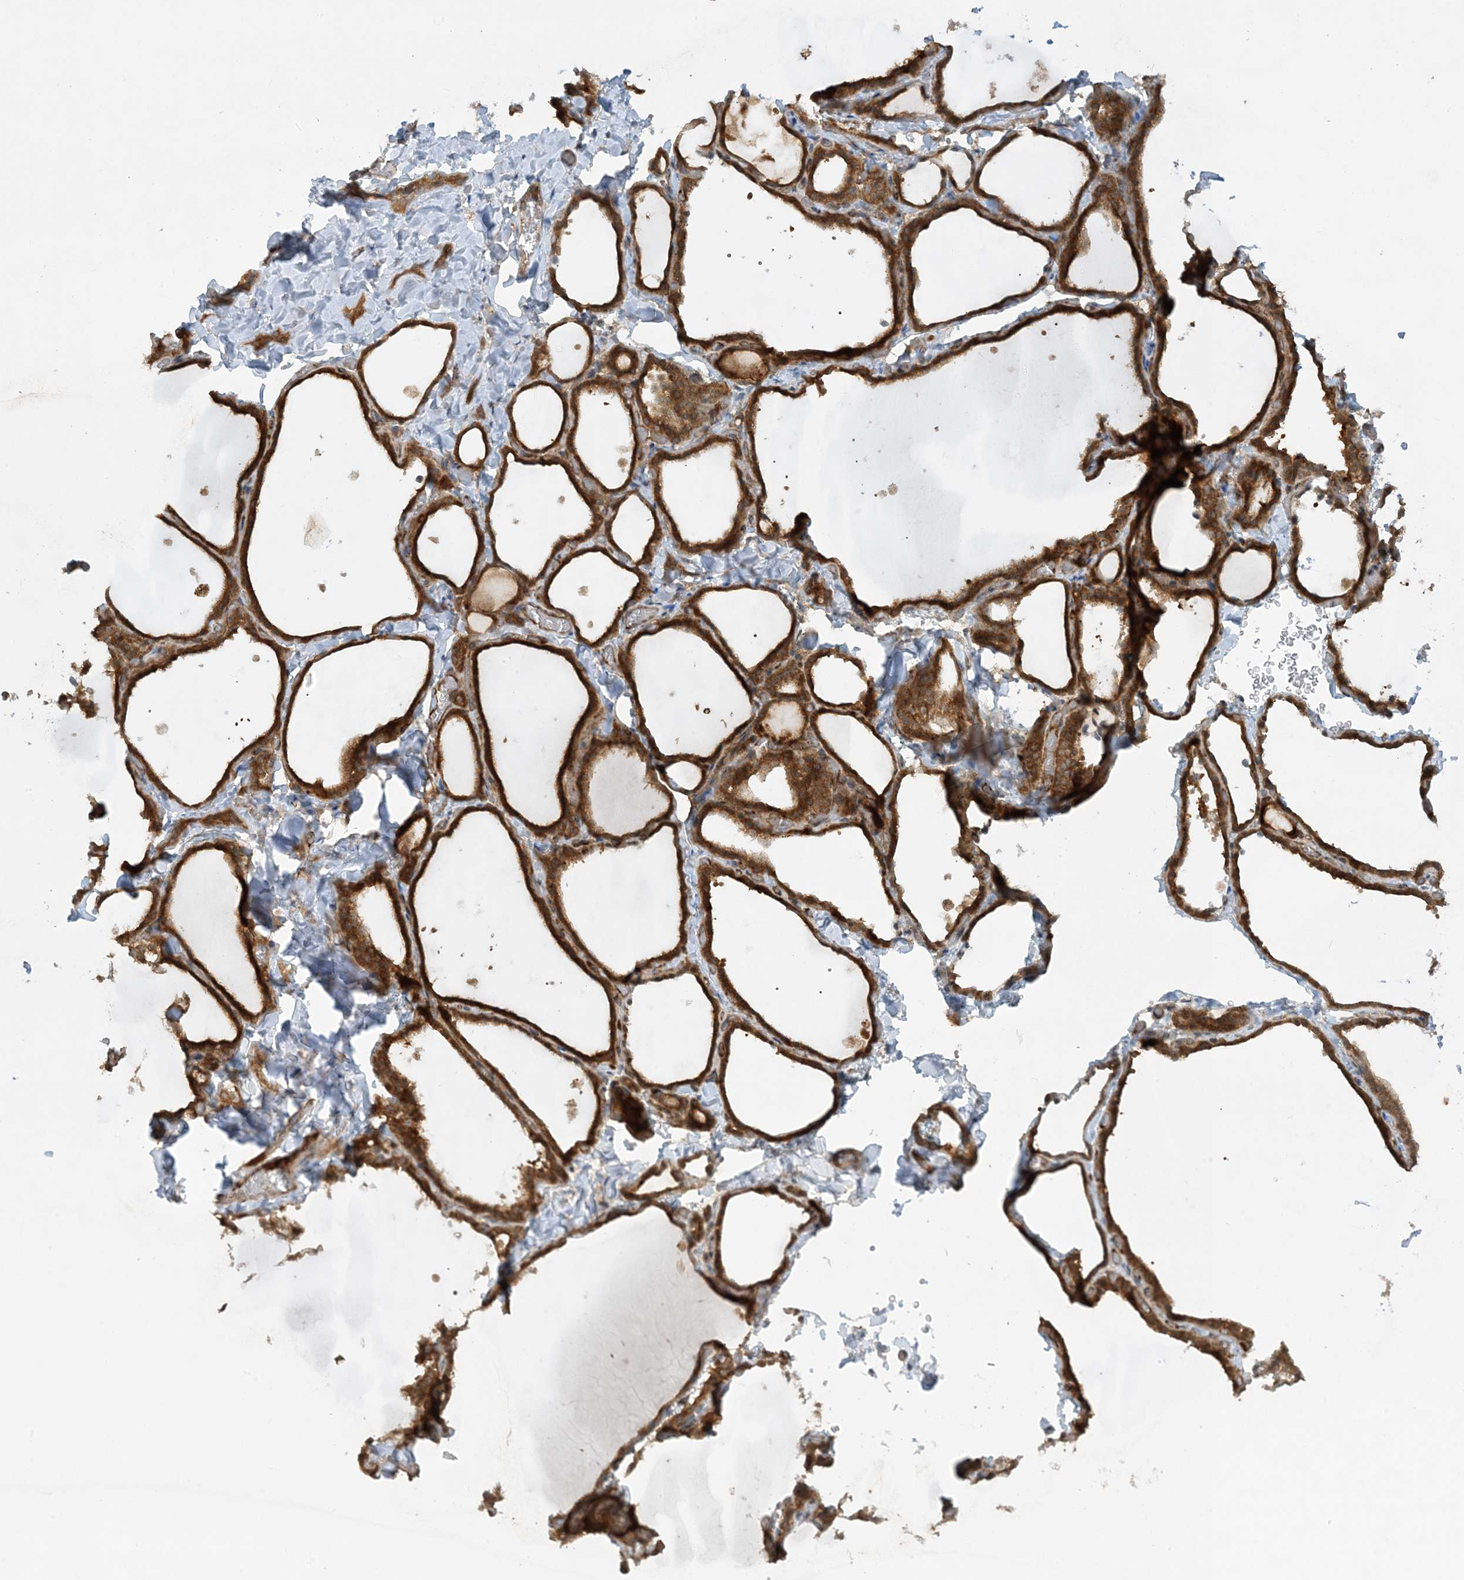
{"staining": {"intensity": "strong", "quantity": ">75%", "location": "cytoplasmic/membranous"}, "tissue": "thyroid gland", "cell_type": "Glandular cells", "image_type": "normal", "snomed": [{"axis": "morphology", "description": "Normal tissue, NOS"}, {"axis": "topography", "description": "Thyroid gland"}], "caption": "About >75% of glandular cells in benign human thyroid gland exhibit strong cytoplasmic/membranous protein positivity as visualized by brown immunohistochemical staining.", "gene": "STAM2", "patient": {"sex": "female", "age": 22}}